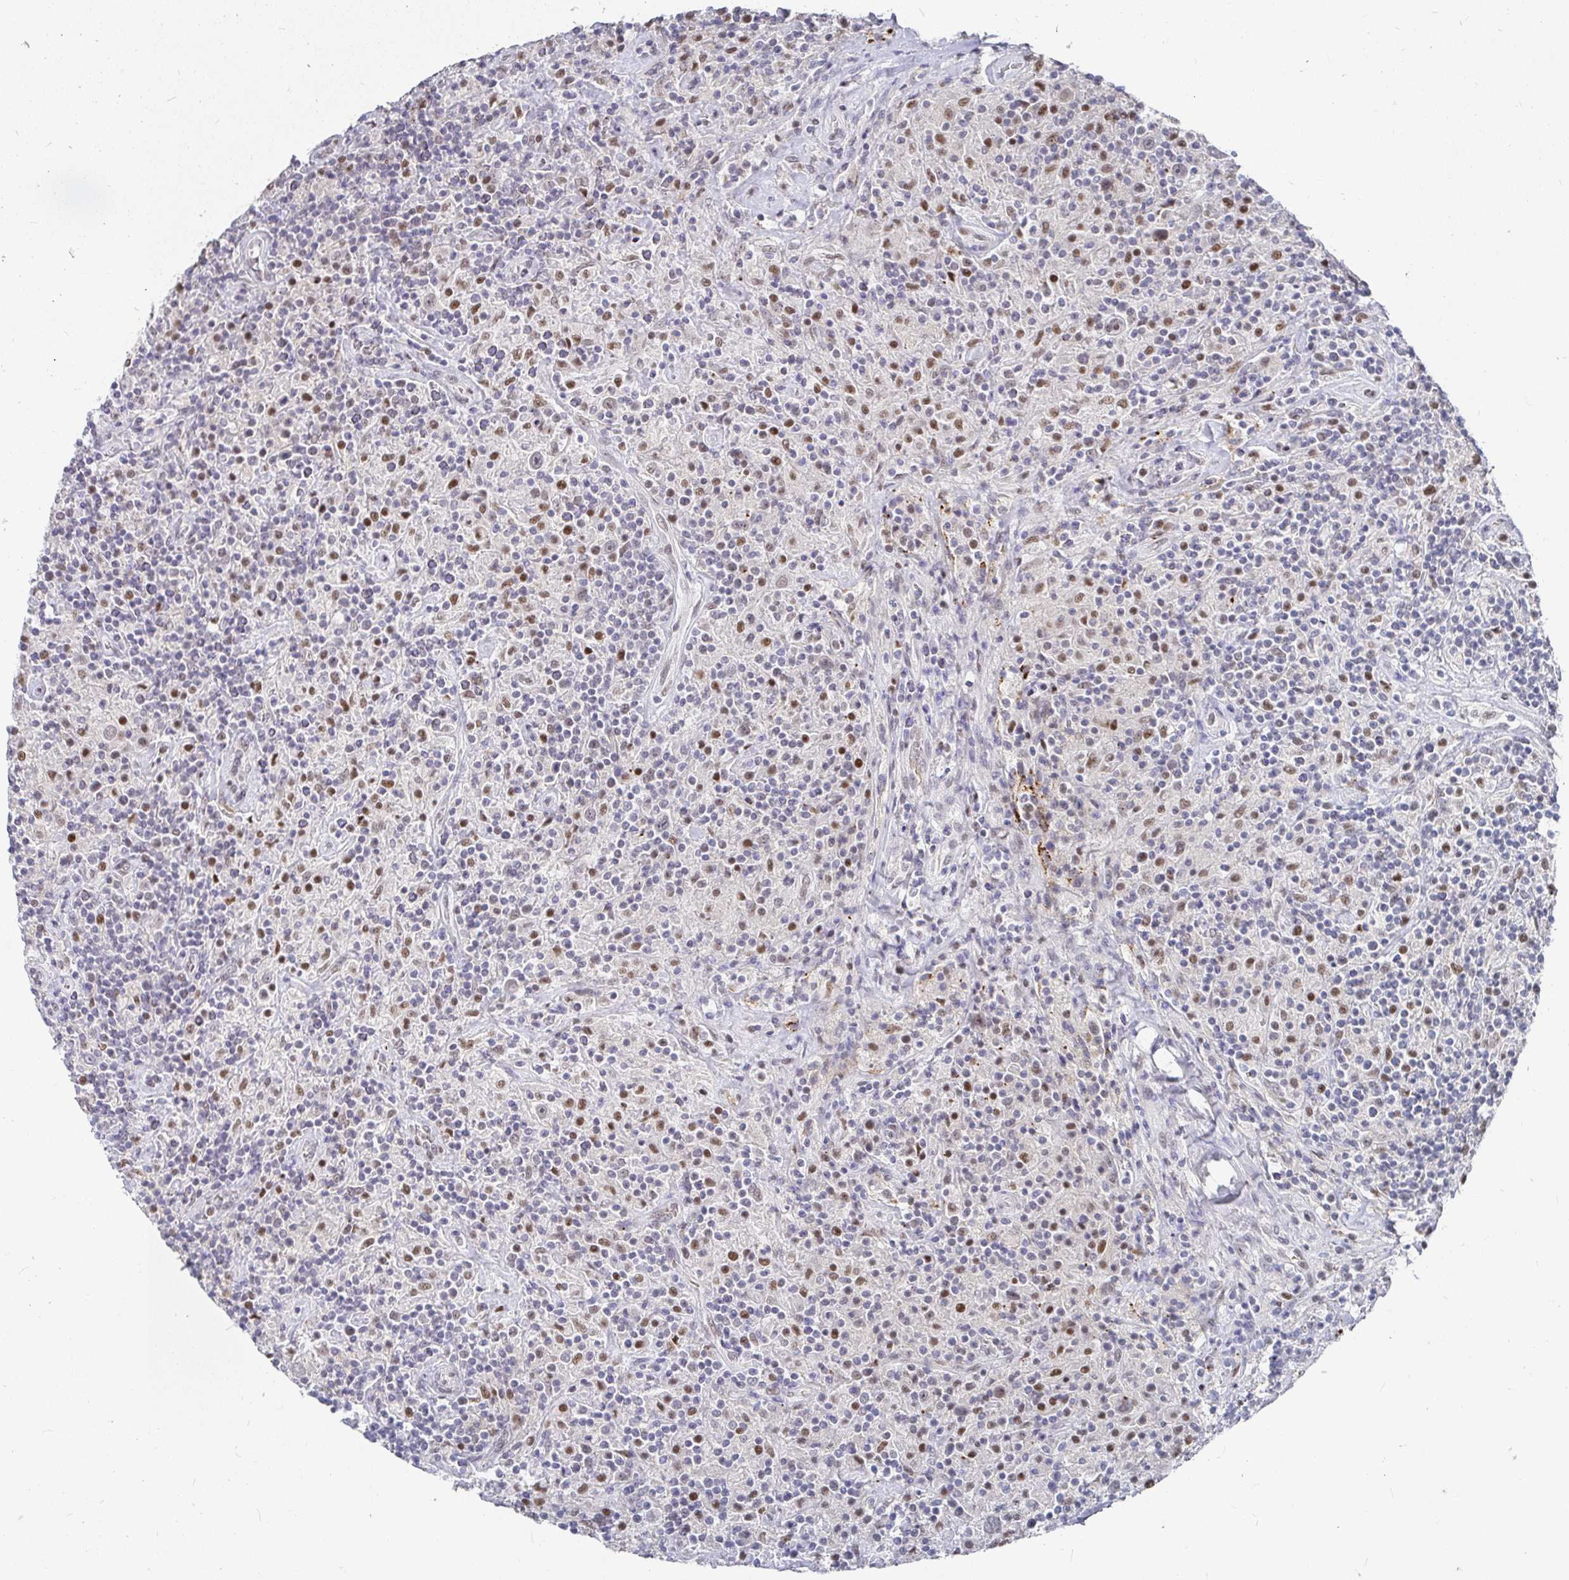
{"staining": {"intensity": "weak", "quantity": "25%-75%", "location": "nuclear"}, "tissue": "lymphoma", "cell_type": "Tumor cells", "image_type": "cancer", "snomed": [{"axis": "morphology", "description": "Hodgkin's disease, NOS"}, {"axis": "topography", "description": "Lymph node"}], "caption": "Immunohistochemistry (IHC) of human lymphoma shows low levels of weak nuclear positivity in about 25%-75% of tumor cells.", "gene": "RCOR1", "patient": {"sex": "male", "age": 70}}